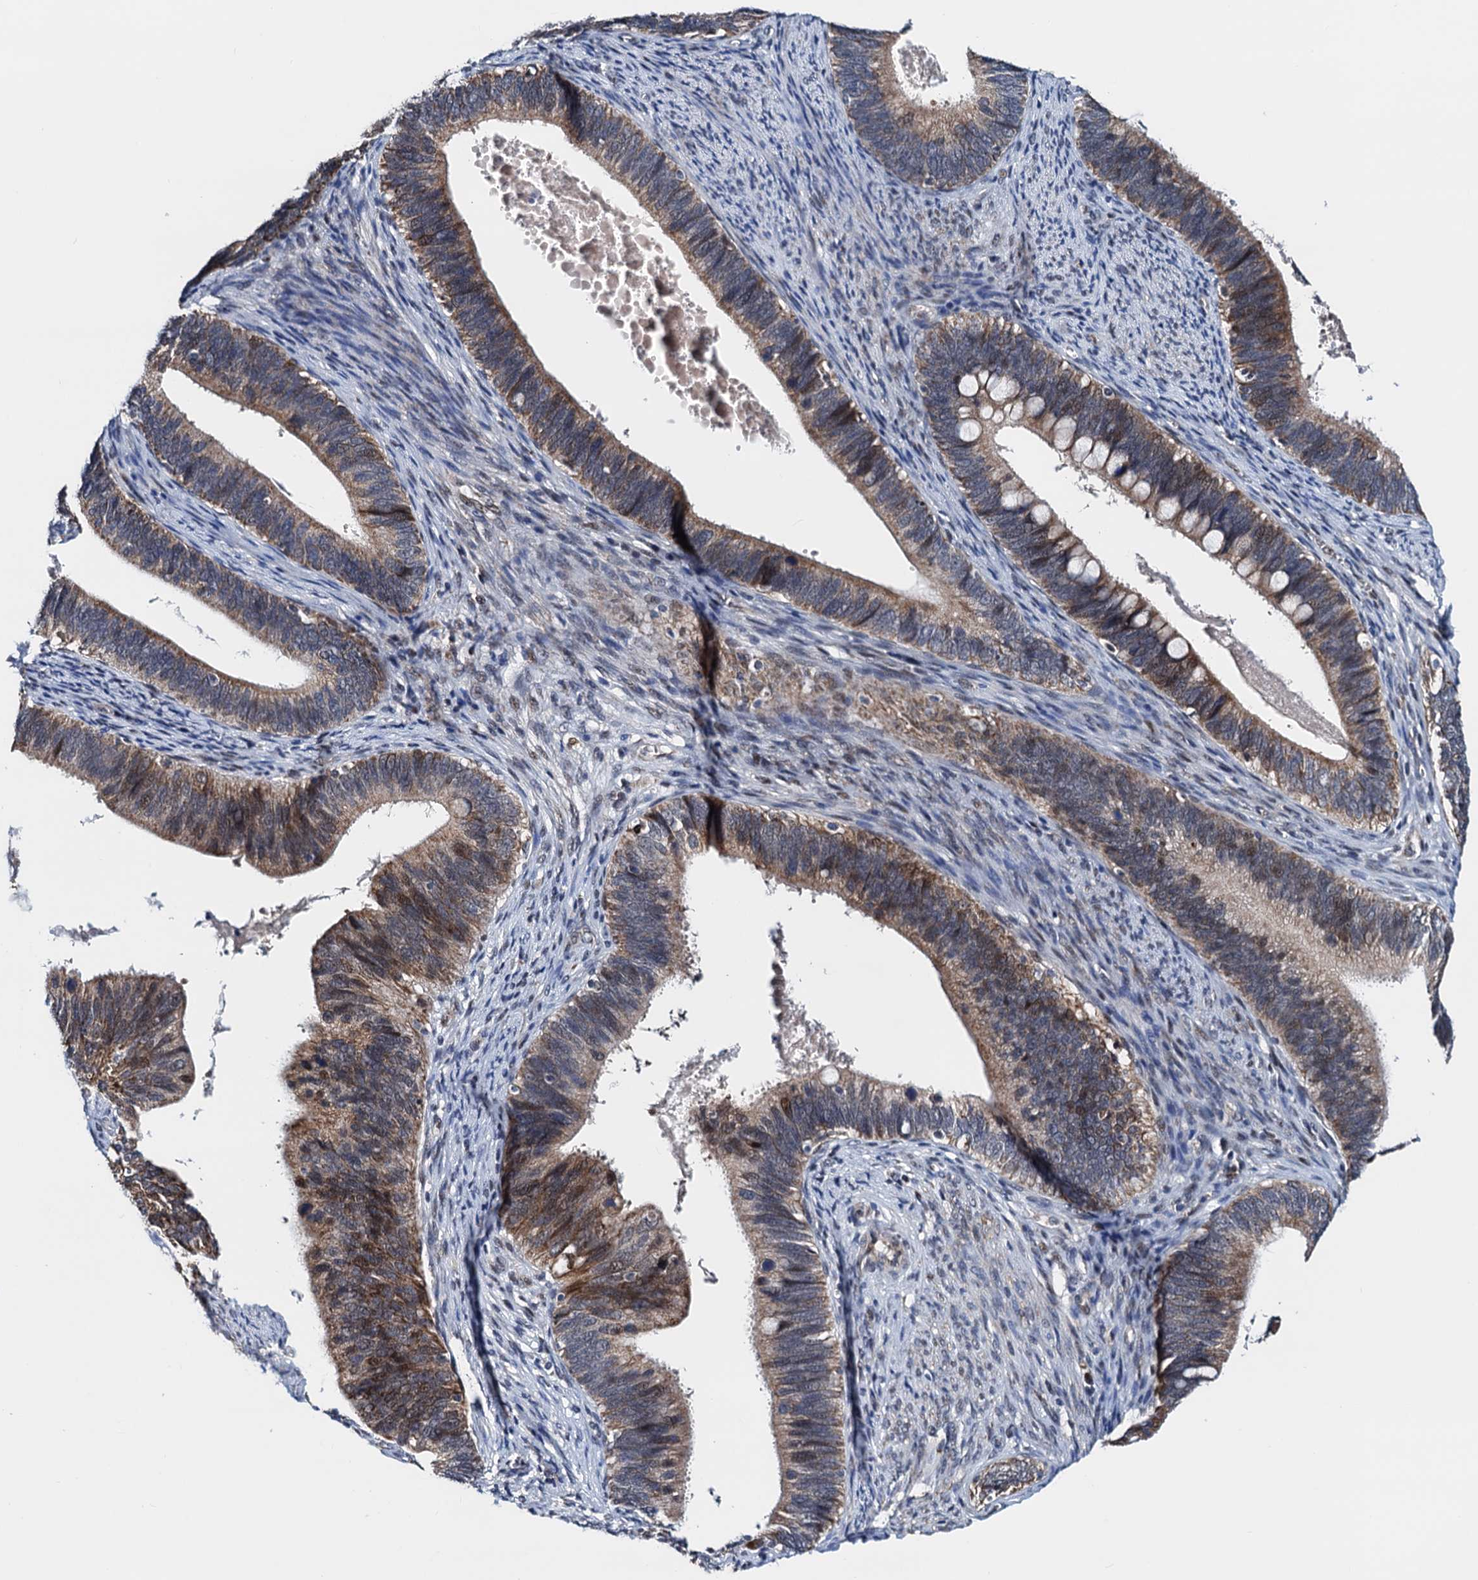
{"staining": {"intensity": "moderate", "quantity": ">75%", "location": "cytoplasmic/membranous,nuclear"}, "tissue": "cervical cancer", "cell_type": "Tumor cells", "image_type": "cancer", "snomed": [{"axis": "morphology", "description": "Adenocarcinoma, NOS"}, {"axis": "topography", "description": "Cervix"}], "caption": "Moderate cytoplasmic/membranous and nuclear staining is seen in approximately >75% of tumor cells in cervical cancer (adenocarcinoma). The staining was performed using DAB (3,3'-diaminobenzidine), with brown indicating positive protein expression. Nuclei are stained blue with hematoxylin.", "gene": "COA4", "patient": {"sex": "female", "age": 42}}